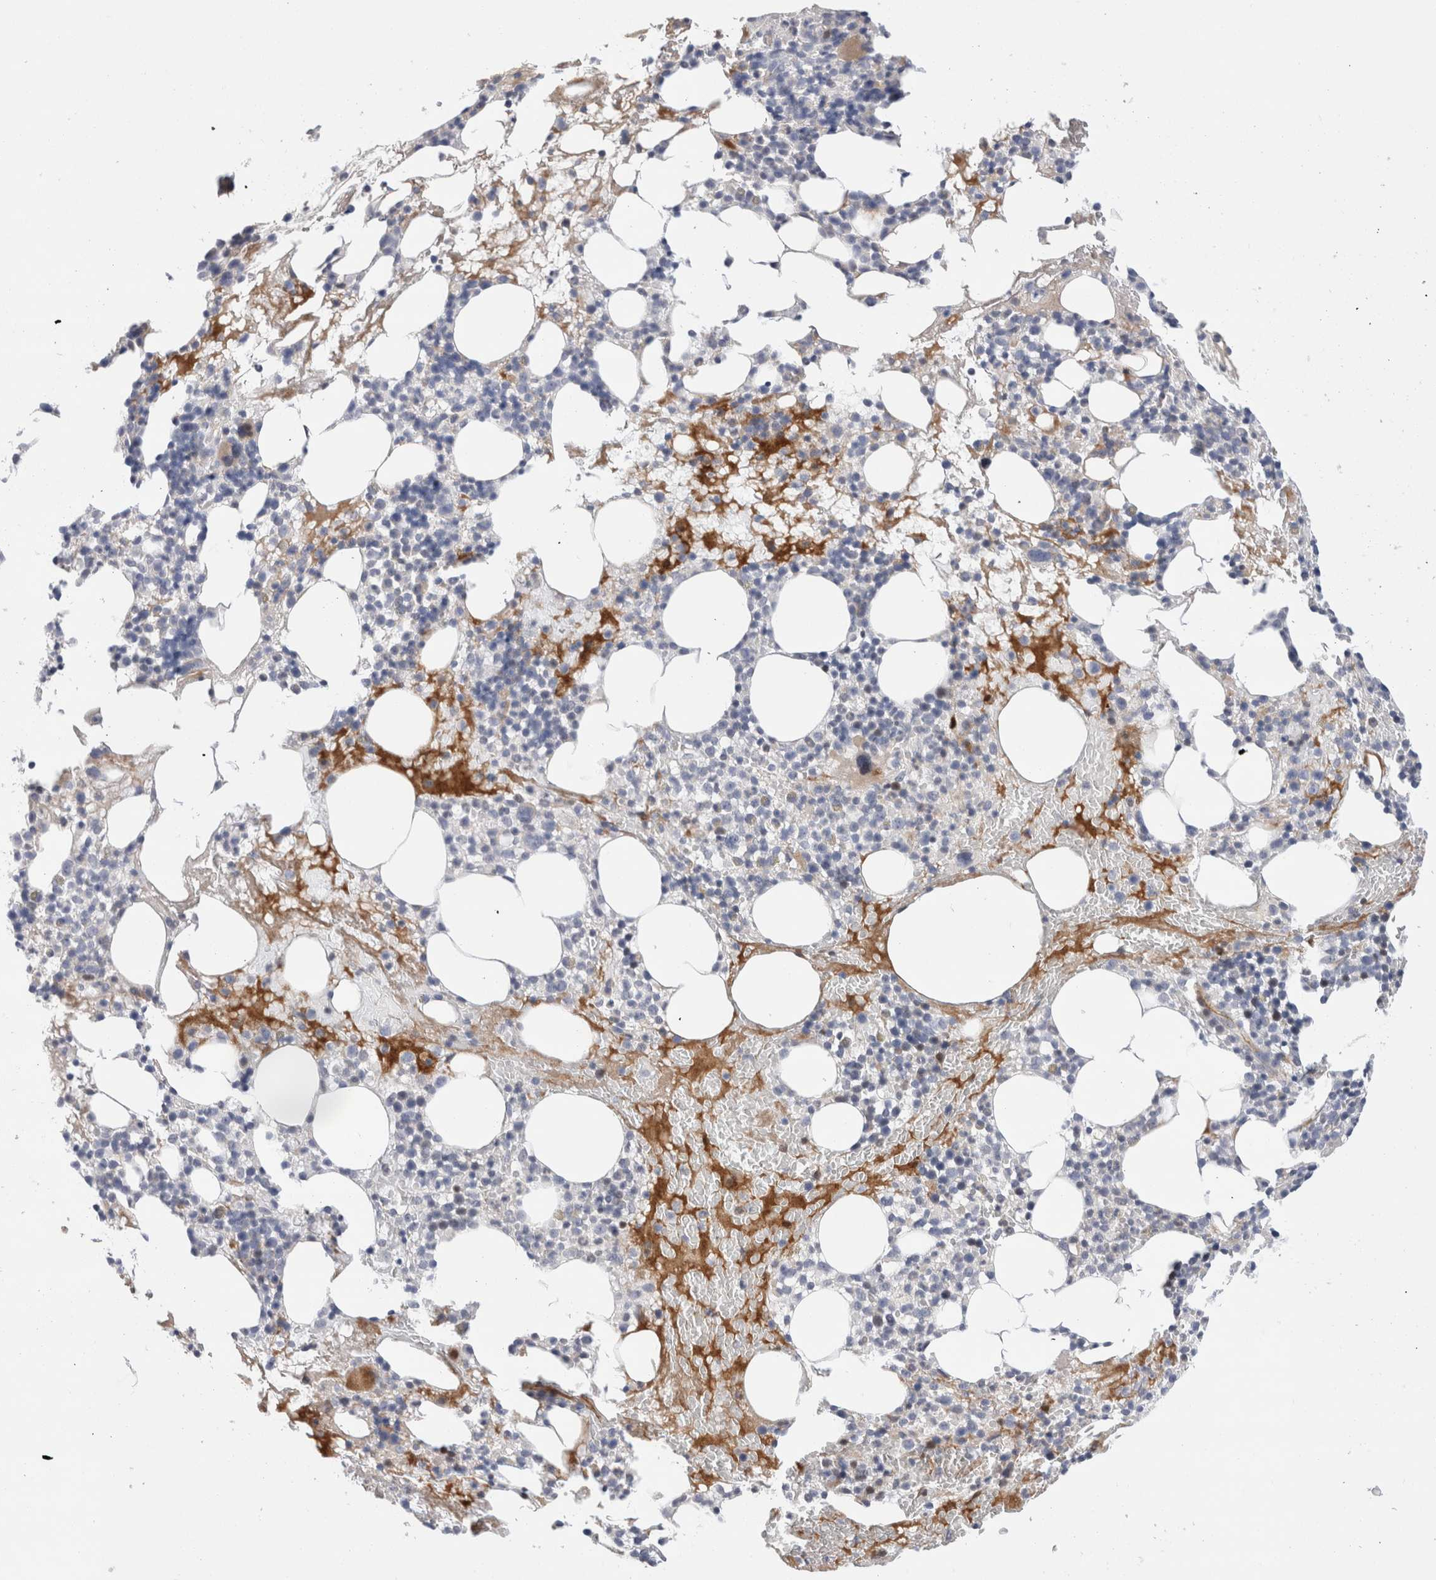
{"staining": {"intensity": "moderate", "quantity": "<25%", "location": "cytoplasmic/membranous"}, "tissue": "bone marrow", "cell_type": "Hematopoietic cells", "image_type": "normal", "snomed": [{"axis": "morphology", "description": "Normal tissue, NOS"}, {"axis": "morphology", "description": "Inflammation, NOS"}, {"axis": "topography", "description": "Bone marrow"}], "caption": "This is a photomicrograph of IHC staining of normal bone marrow, which shows moderate expression in the cytoplasmic/membranous of hematopoietic cells.", "gene": "ECHDC2", "patient": {"sex": "female", "age": 77}}